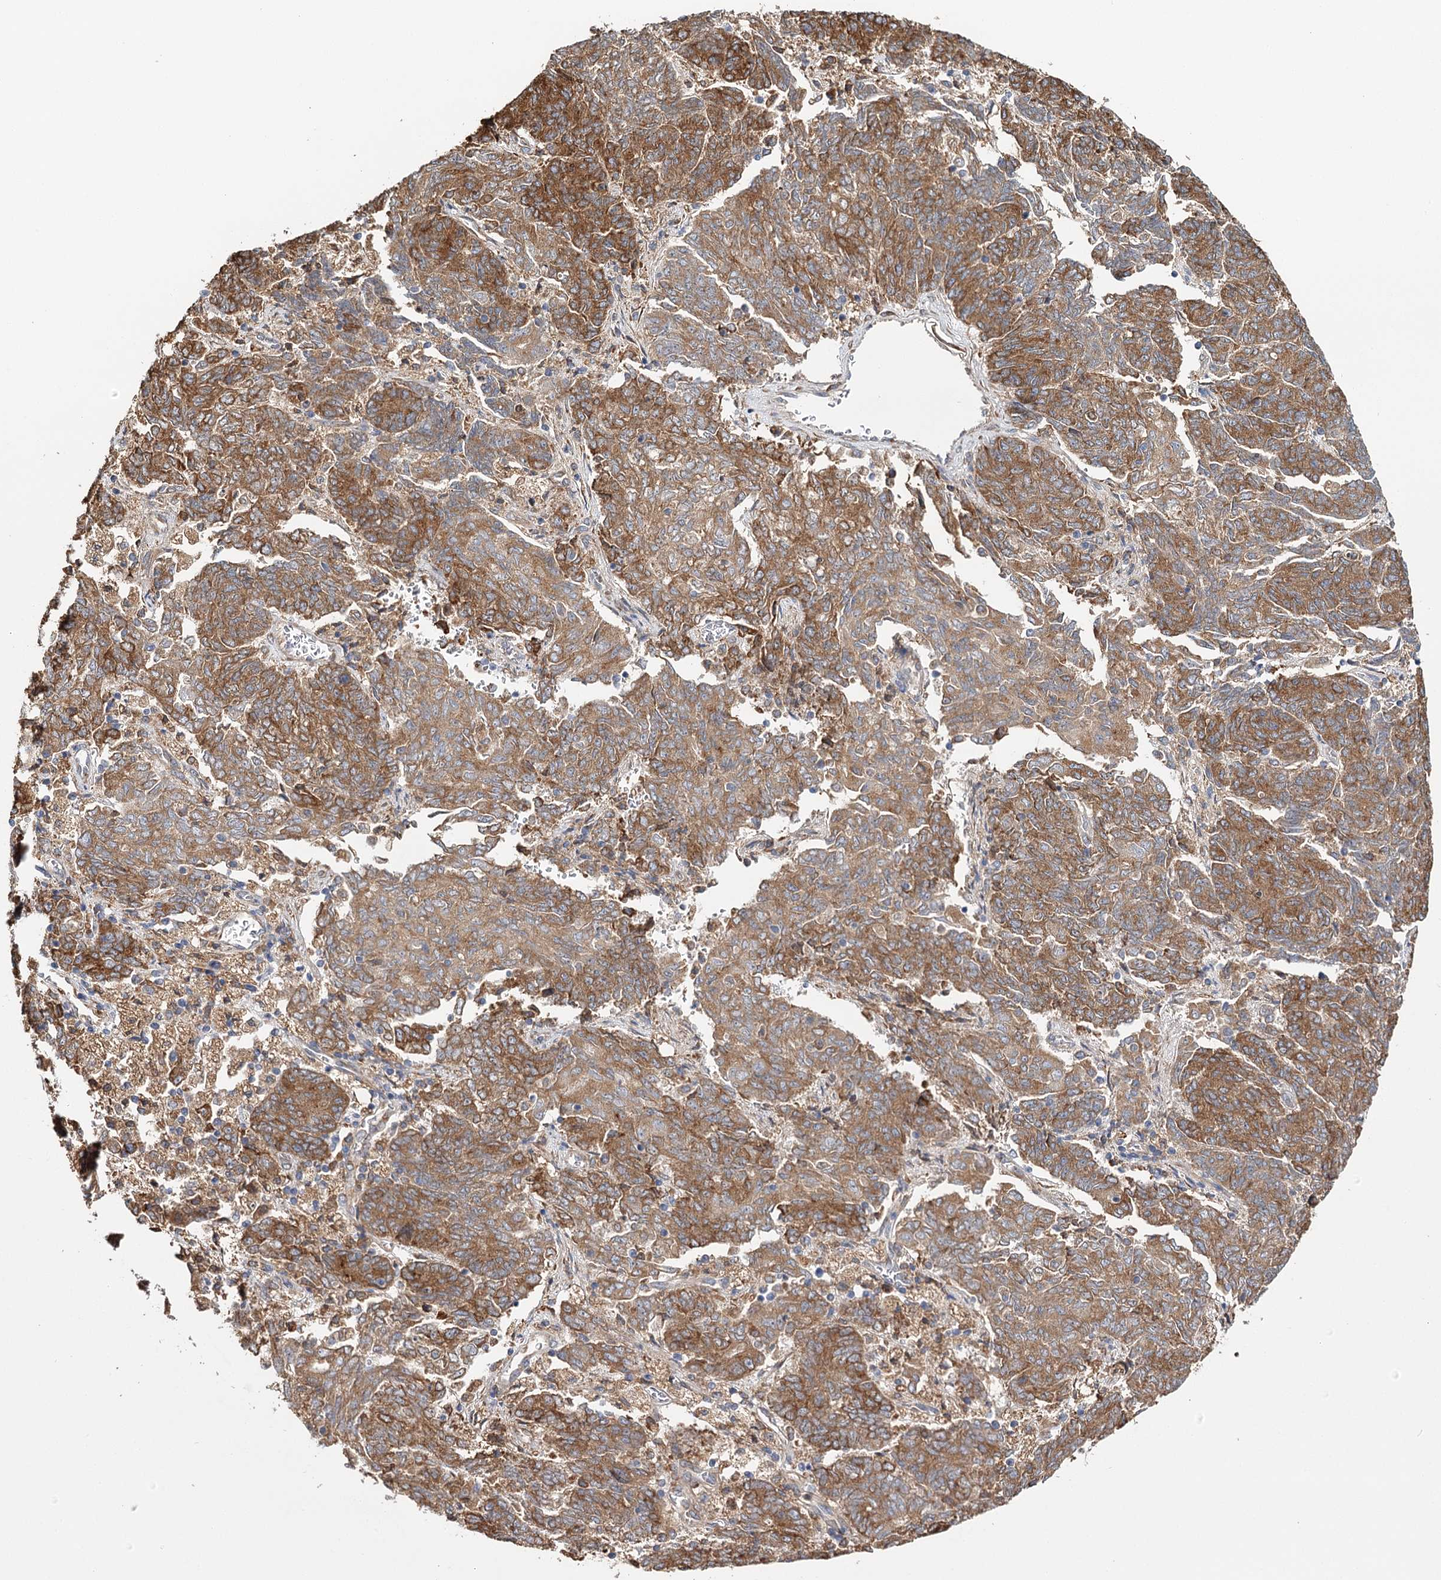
{"staining": {"intensity": "strong", "quantity": ">75%", "location": "cytoplasmic/membranous"}, "tissue": "endometrial cancer", "cell_type": "Tumor cells", "image_type": "cancer", "snomed": [{"axis": "morphology", "description": "Adenocarcinoma, NOS"}, {"axis": "topography", "description": "Endometrium"}], "caption": "About >75% of tumor cells in endometrial cancer (adenocarcinoma) demonstrate strong cytoplasmic/membranous protein staining as visualized by brown immunohistochemical staining.", "gene": "VEGFA", "patient": {"sex": "female", "age": 80}}